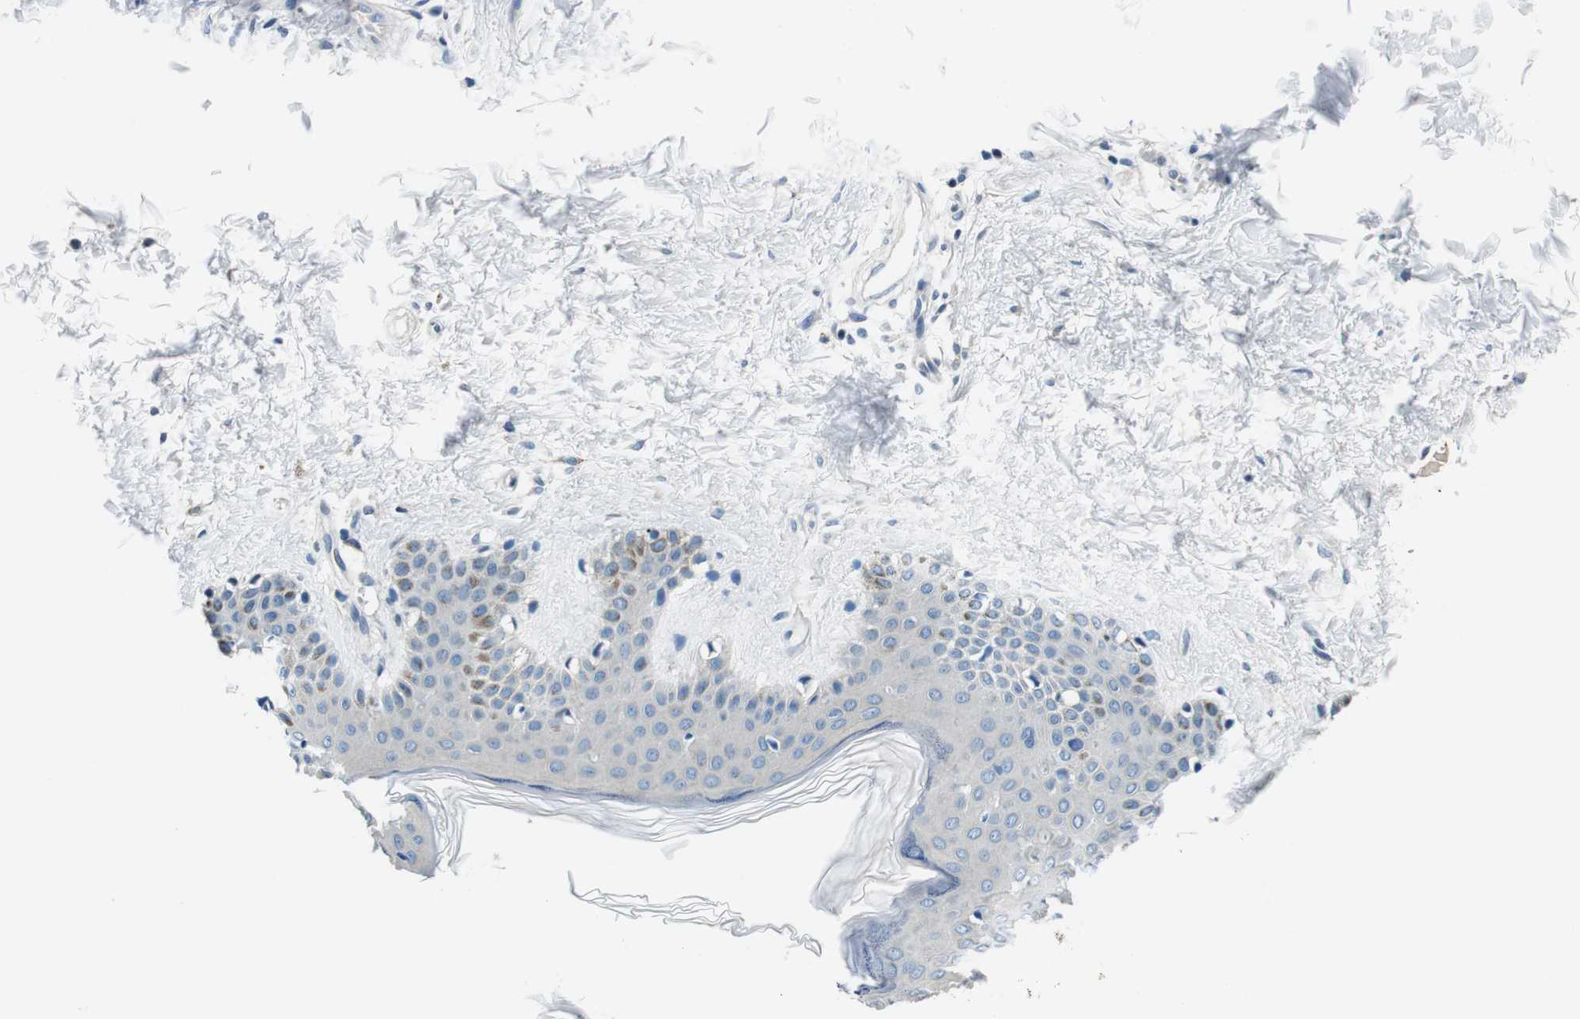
{"staining": {"intensity": "negative", "quantity": "none", "location": "none"}, "tissue": "skin", "cell_type": "Fibroblasts", "image_type": "normal", "snomed": [{"axis": "morphology", "description": "Normal tissue, NOS"}, {"axis": "topography", "description": "Skin"}], "caption": "This is an immunohistochemistry (IHC) image of benign human skin. There is no staining in fibroblasts.", "gene": "KCNJ5", "patient": {"sex": "male", "age": 67}}